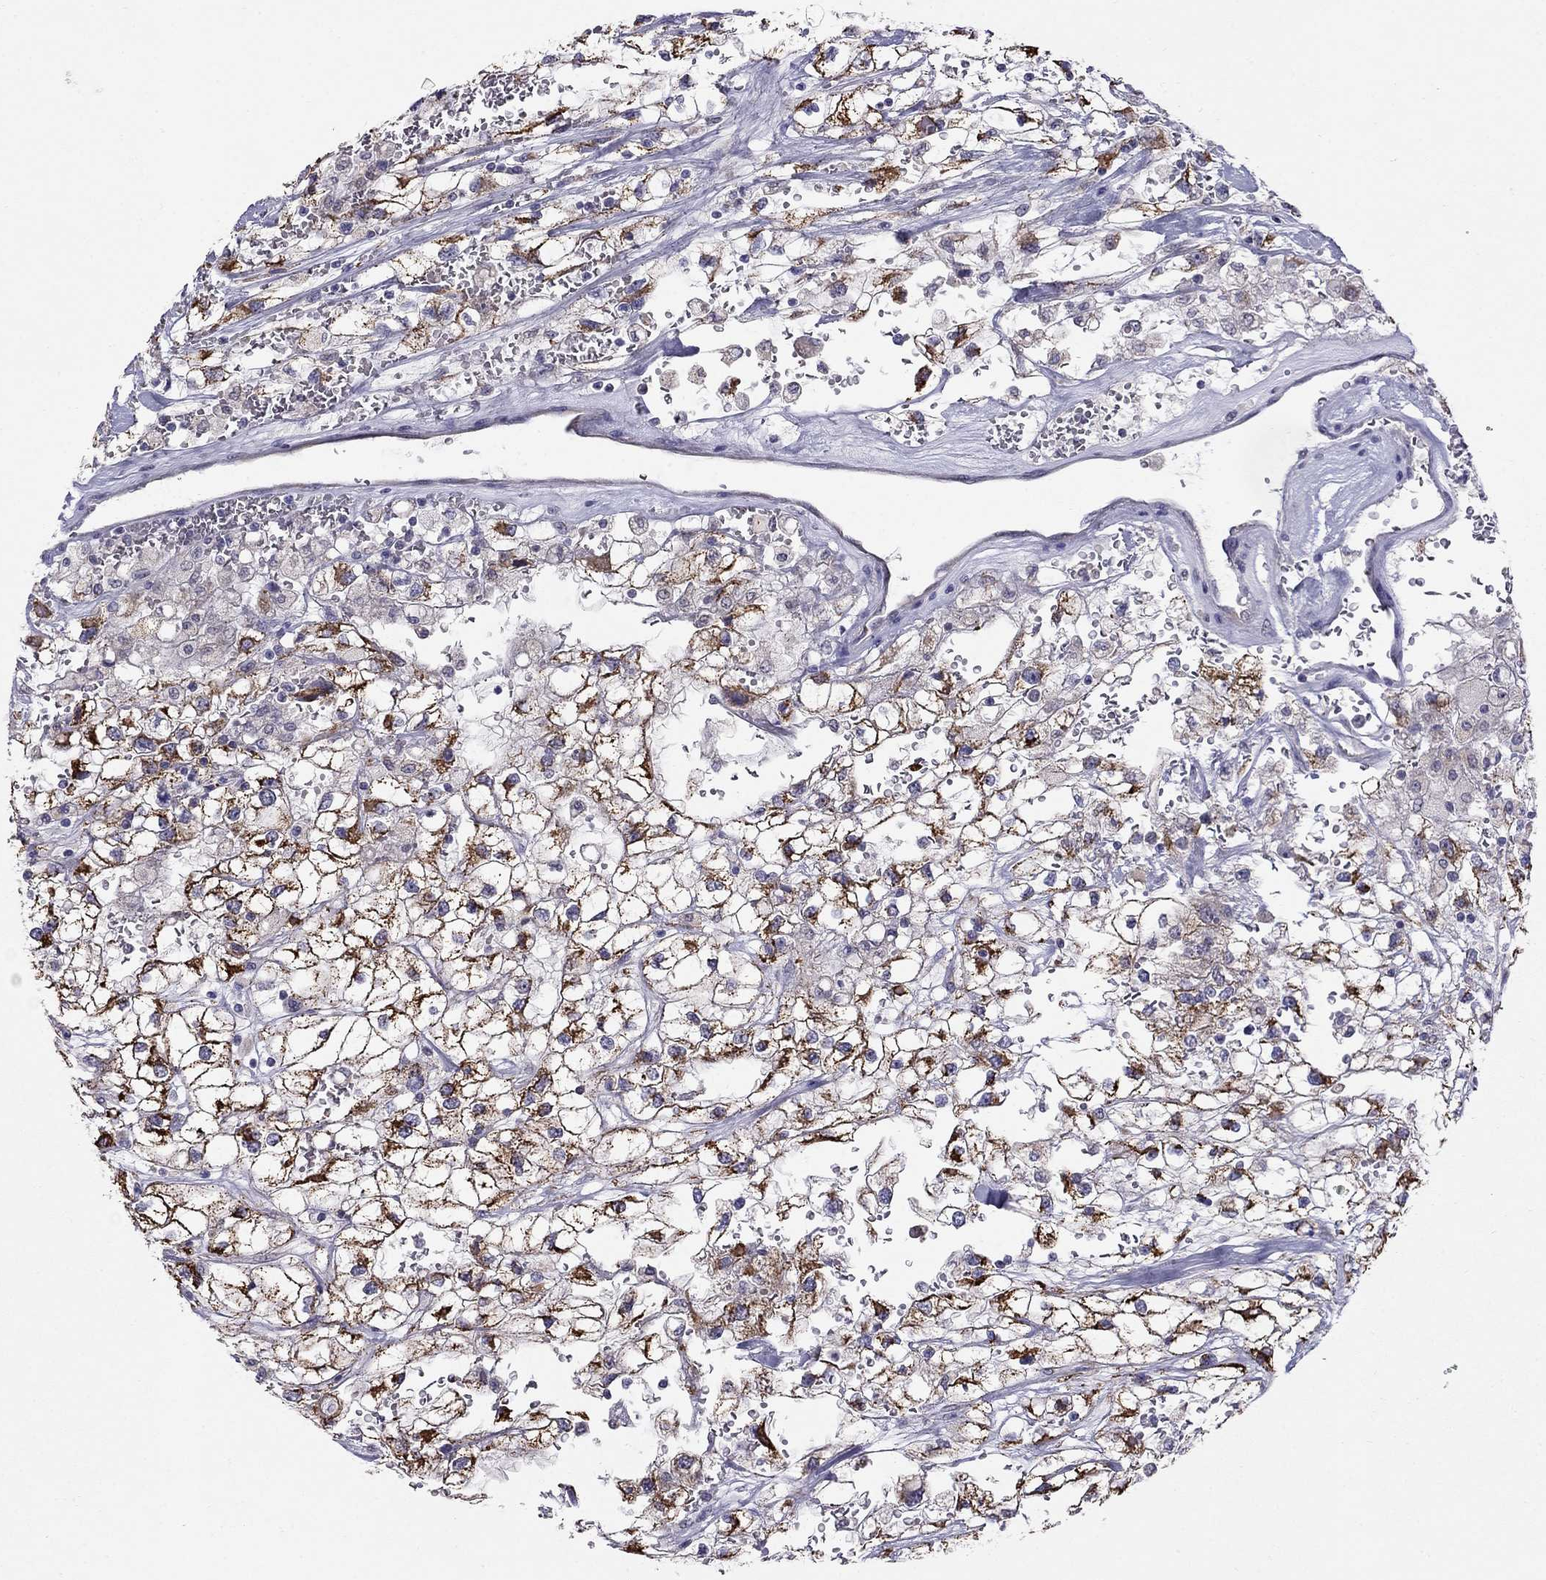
{"staining": {"intensity": "strong", "quantity": "25%-75%", "location": "cytoplasmic/membranous"}, "tissue": "renal cancer", "cell_type": "Tumor cells", "image_type": "cancer", "snomed": [{"axis": "morphology", "description": "Adenocarcinoma, NOS"}, {"axis": "topography", "description": "Kidney"}], "caption": "A high-resolution photomicrograph shows immunohistochemistry staining of adenocarcinoma (renal), which exhibits strong cytoplasmic/membranous positivity in approximately 25%-75% of tumor cells.", "gene": "MYO3B", "patient": {"sex": "male", "age": 59}}